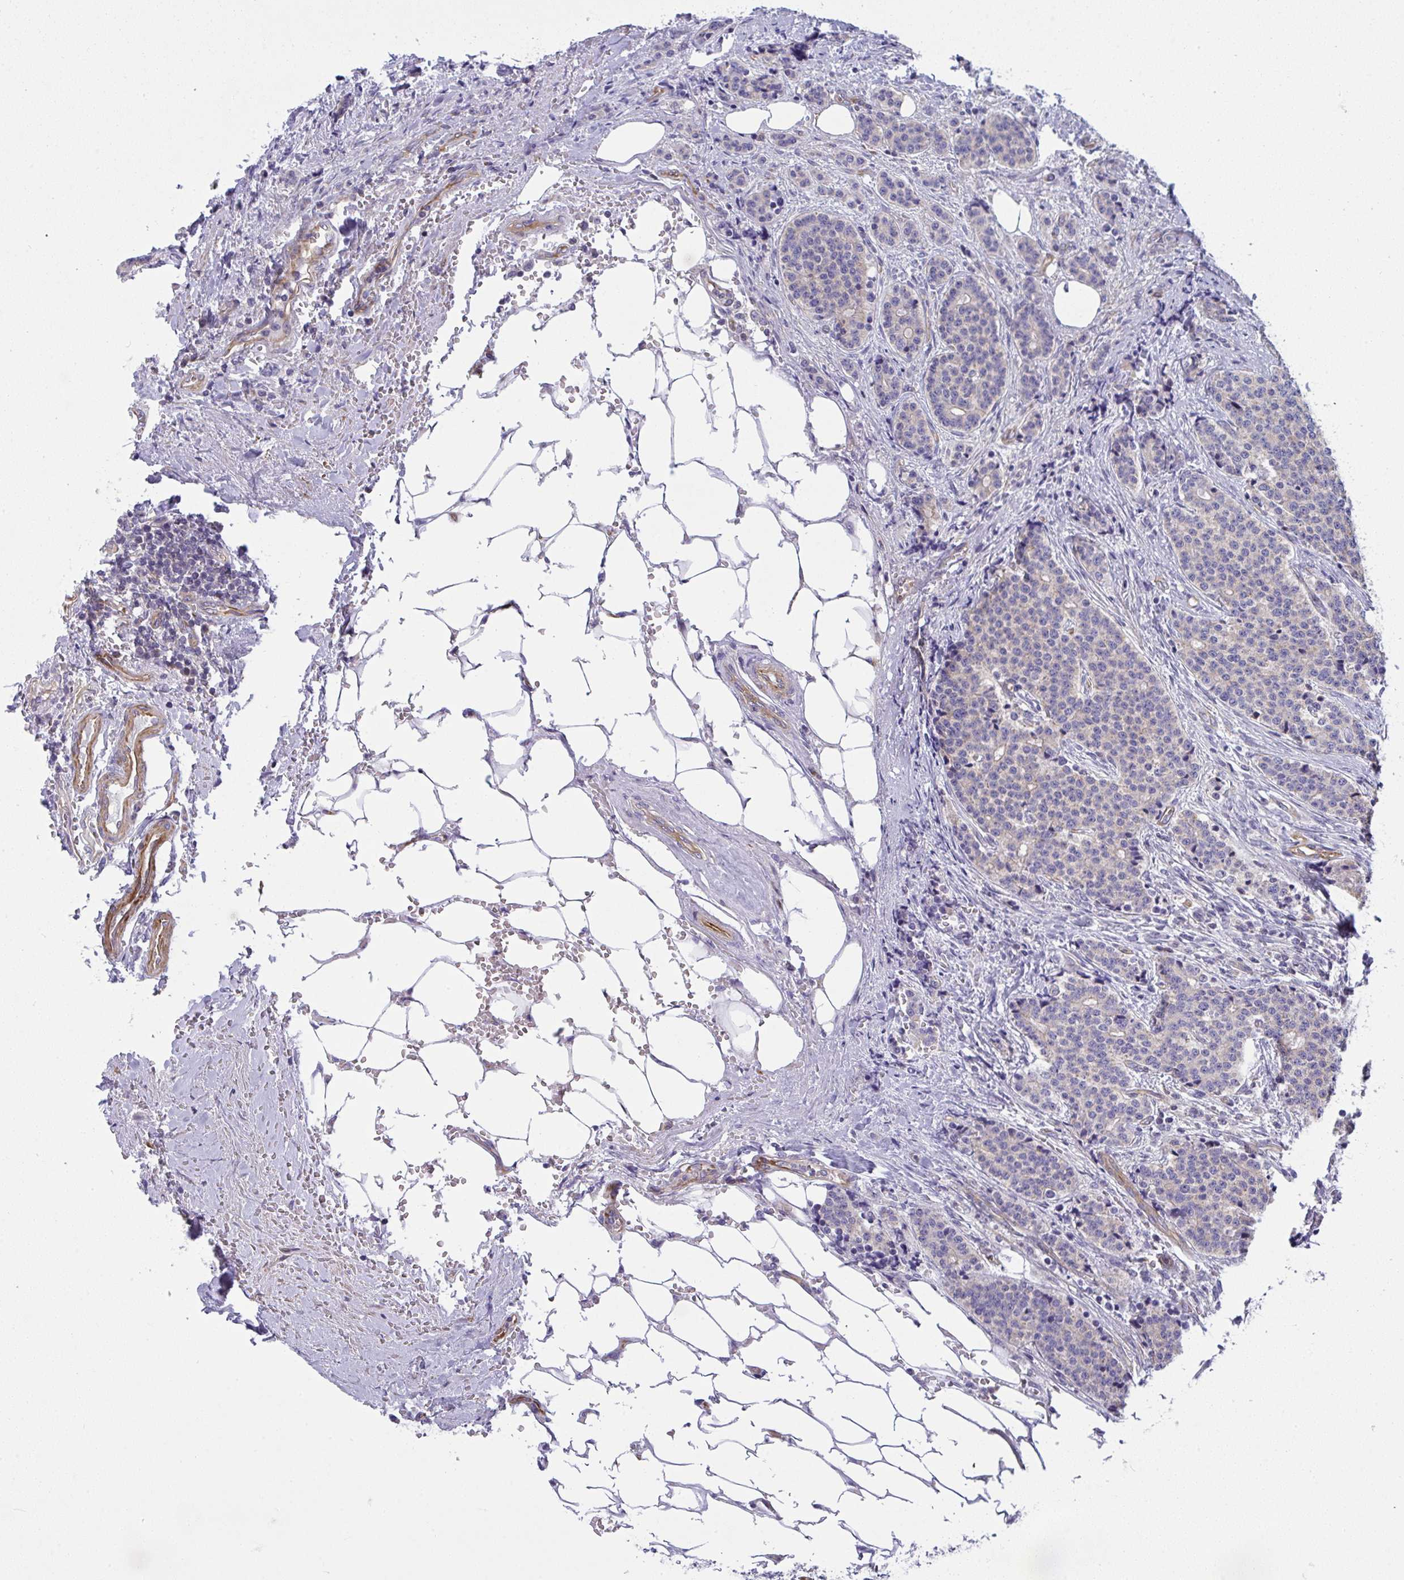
{"staining": {"intensity": "negative", "quantity": "none", "location": "none"}, "tissue": "carcinoid", "cell_type": "Tumor cells", "image_type": "cancer", "snomed": [{"axis": "morphology", "description": "Carcinoid, malignant, NOS"}, {"axis": "topography", "description": "Small intestine"}], "caption": "Immunohistochemistry (IHC) histopathology image of human carcinoid stained for a protein (brown), which demonstrates no positivity in tumor cells.", "gene": "MYL12A", "patient": {"sex": "female", "age": 73}}